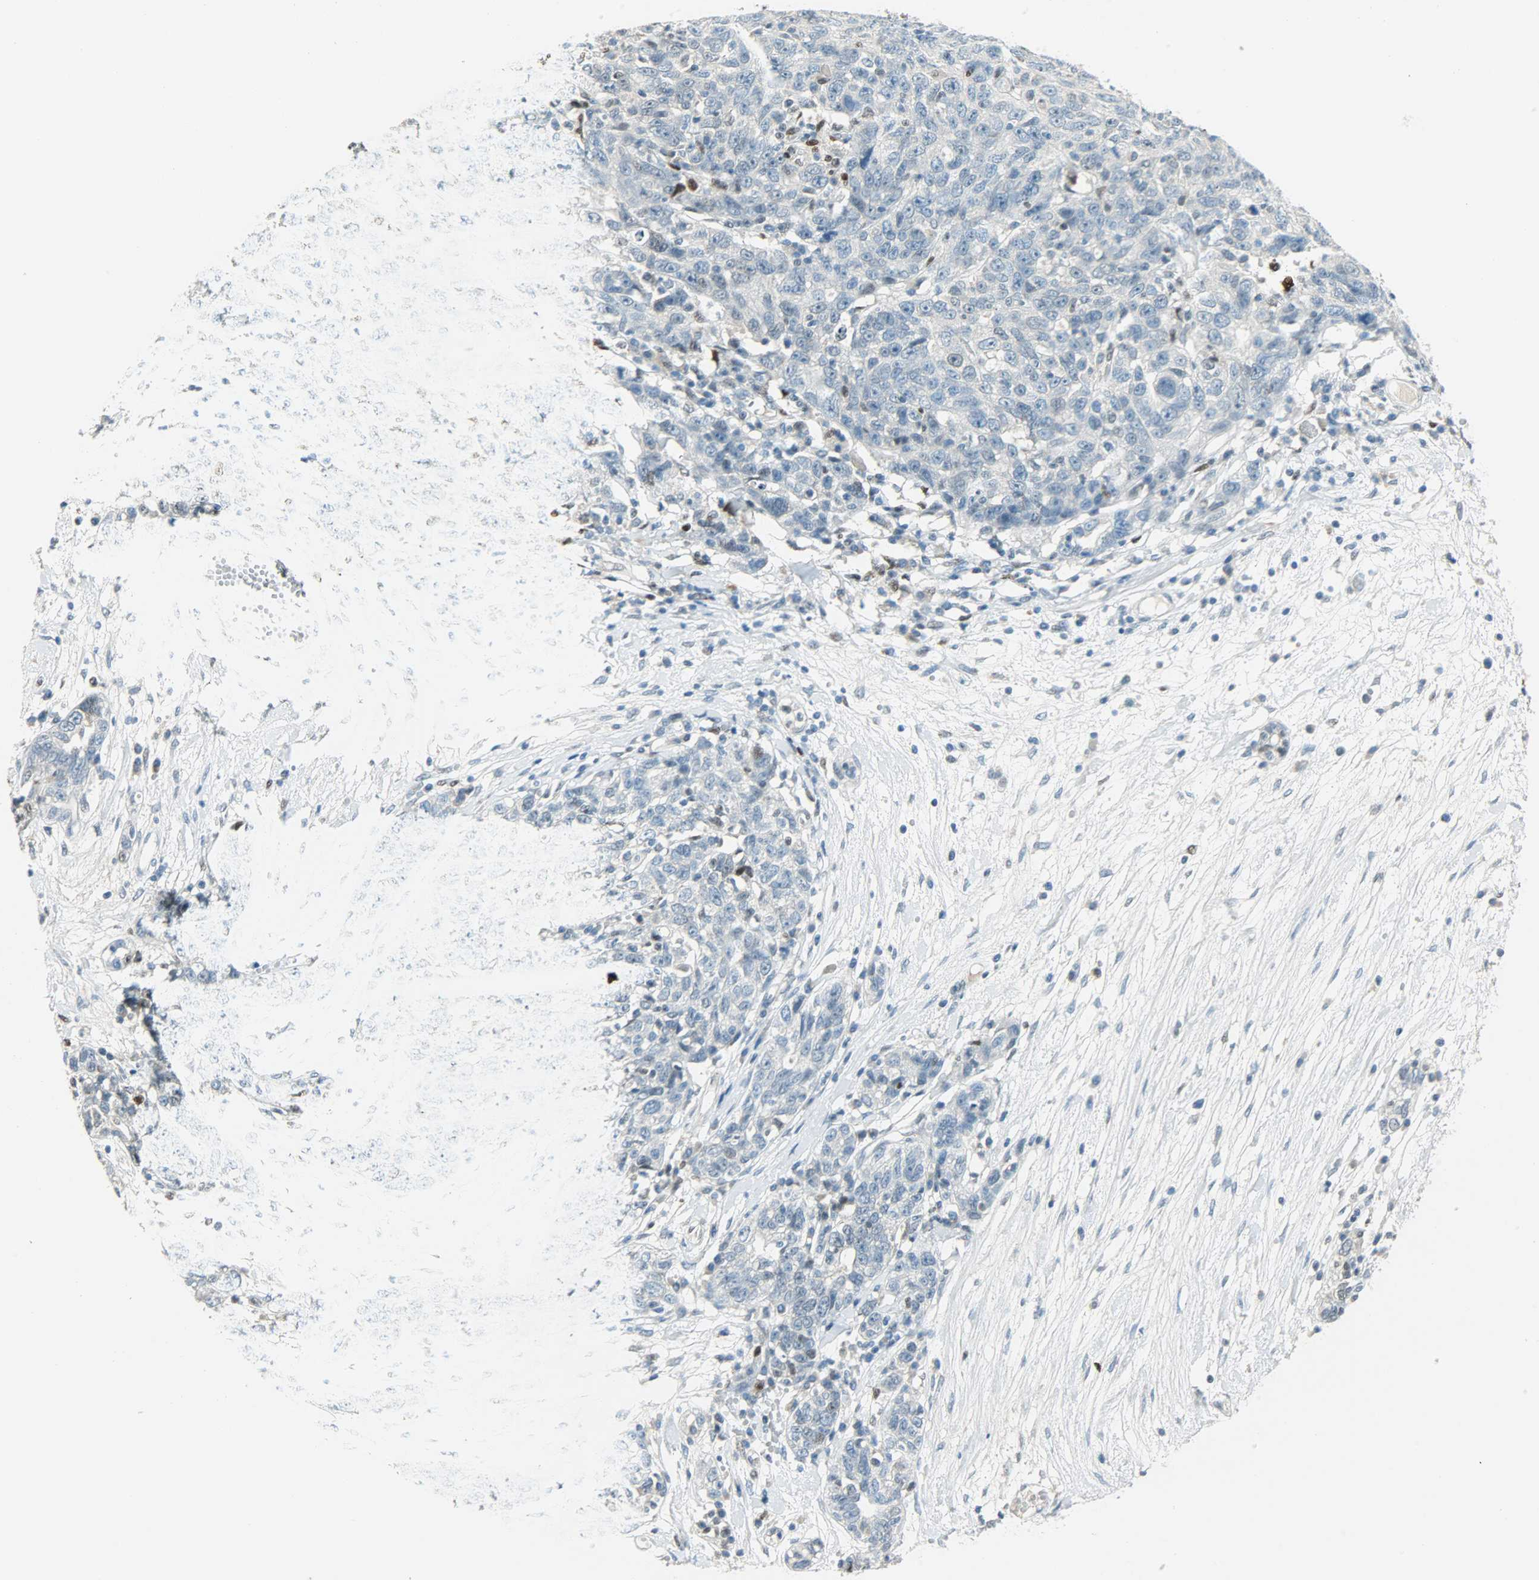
{"staining": {"intensity": "negative", "quantity": "none", "location": "none"}, "tissue": "ovarian cancer", "cell_type": "Tumor cells", "image_type": "cancer", "snomed": [{"axis": "morphology", "description": "Cystadenocarcinoma, serous, NOS"}, {"axis": "topography", "description": "Ovary"}], "caption": "DAB (3,3'-diaminobenzidine) immunohistochemical staining of ovarian cancer exhibits no significant staining in tumor cells. Brightfield microscopy of immunohistochemistry stained with DAB (brown) and hematoxylin (blue), captured at high magnification.", "gene": "JUNB", "patient": {"sex": "female", "age": 71}}